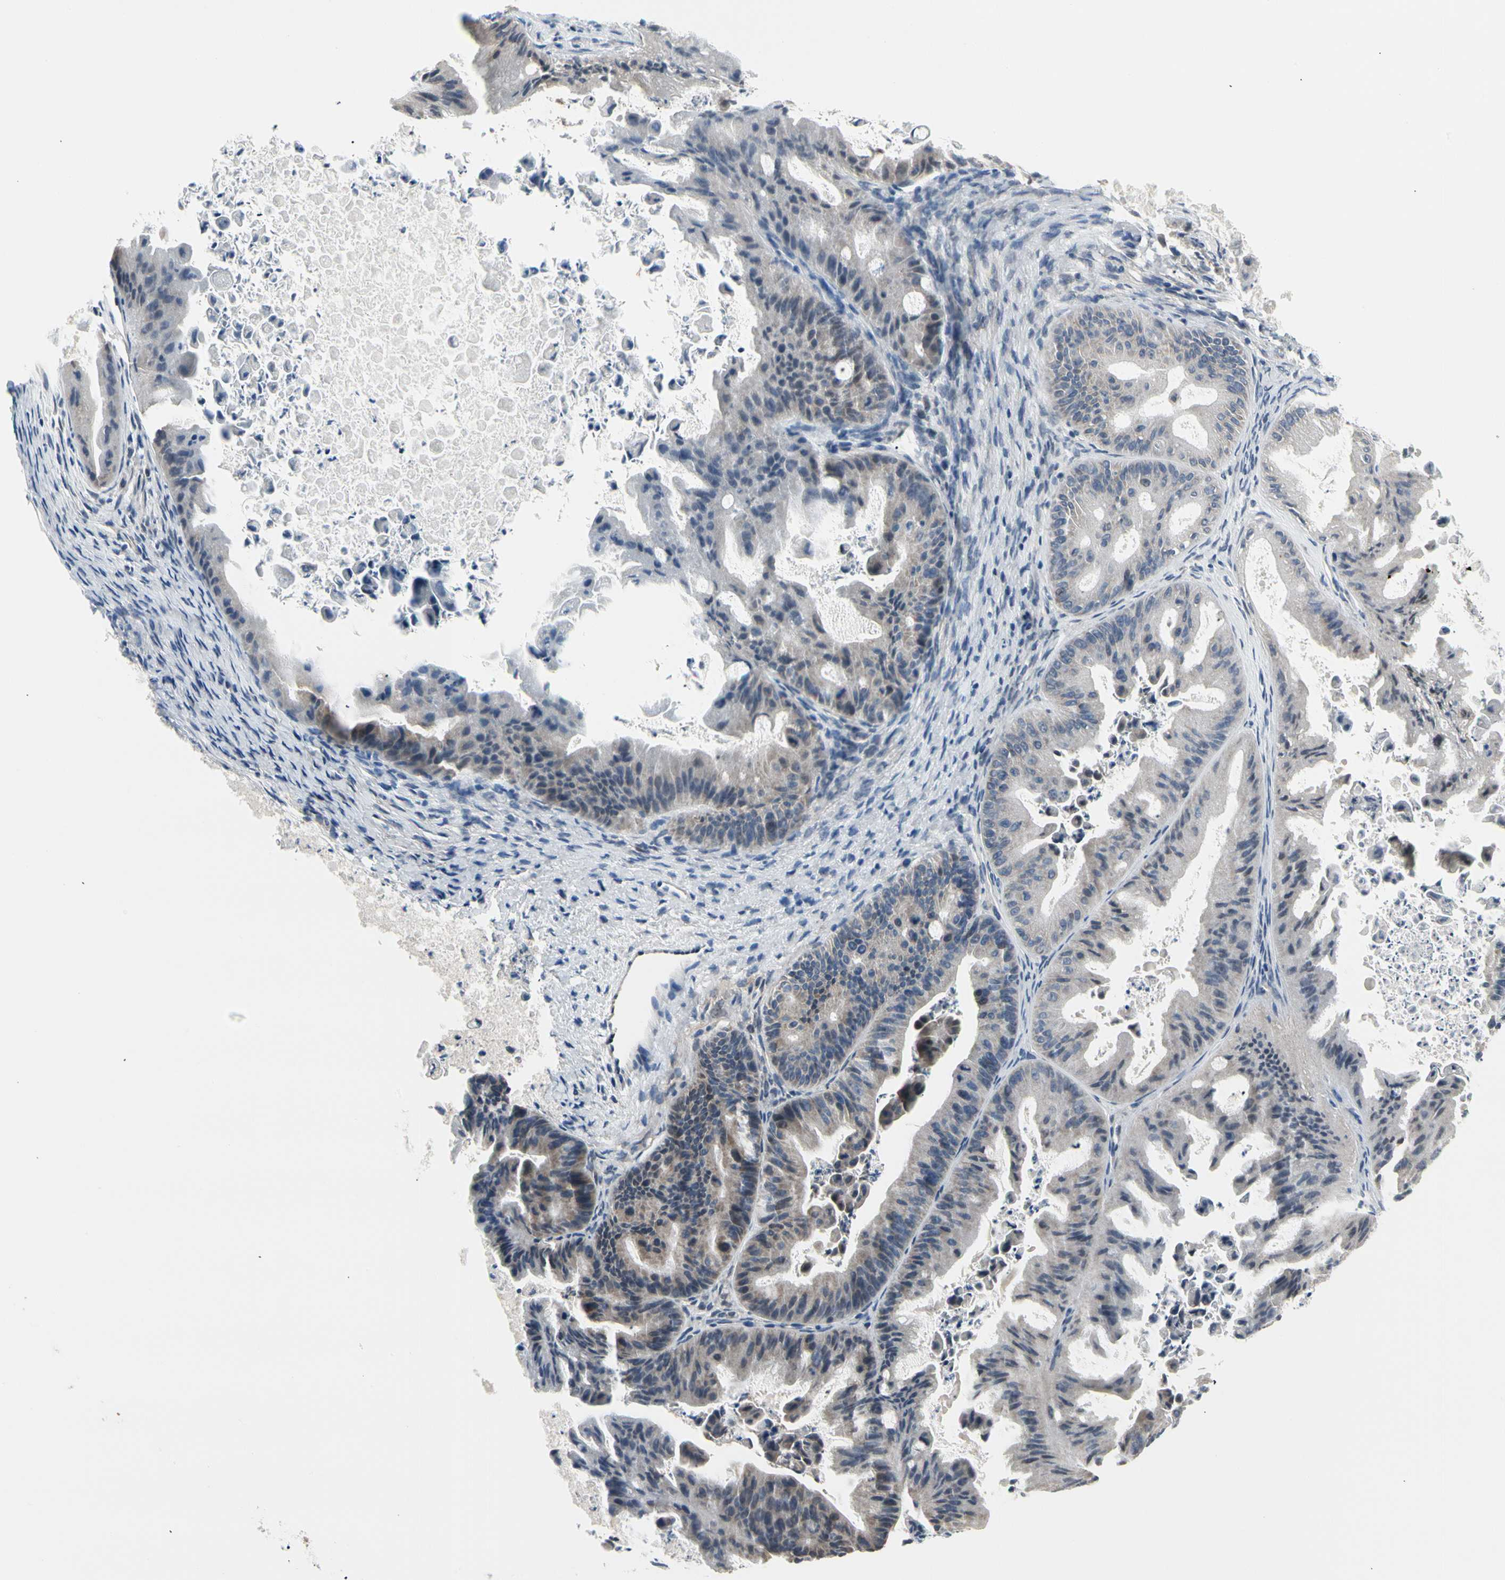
{"staining": {"intensity": "negative", "quantity": "none", "location": "none"}, "tissue": "ovarian cancer", "cell_type": "Tumor cells", "image_type": "cancer", "snomed": [{"axis": "morphology", "description": "Cystadenocarcinoma, mucinous, NOS"}, {"axis": "topography", "description": "Ovary"}], "caption": "DAB immunohistochemical staining of ovarian cancer demonstrates no significant expression in tumor cells.", "gene": "NFASC", "patient": {"sex": "female", "age": 37}}